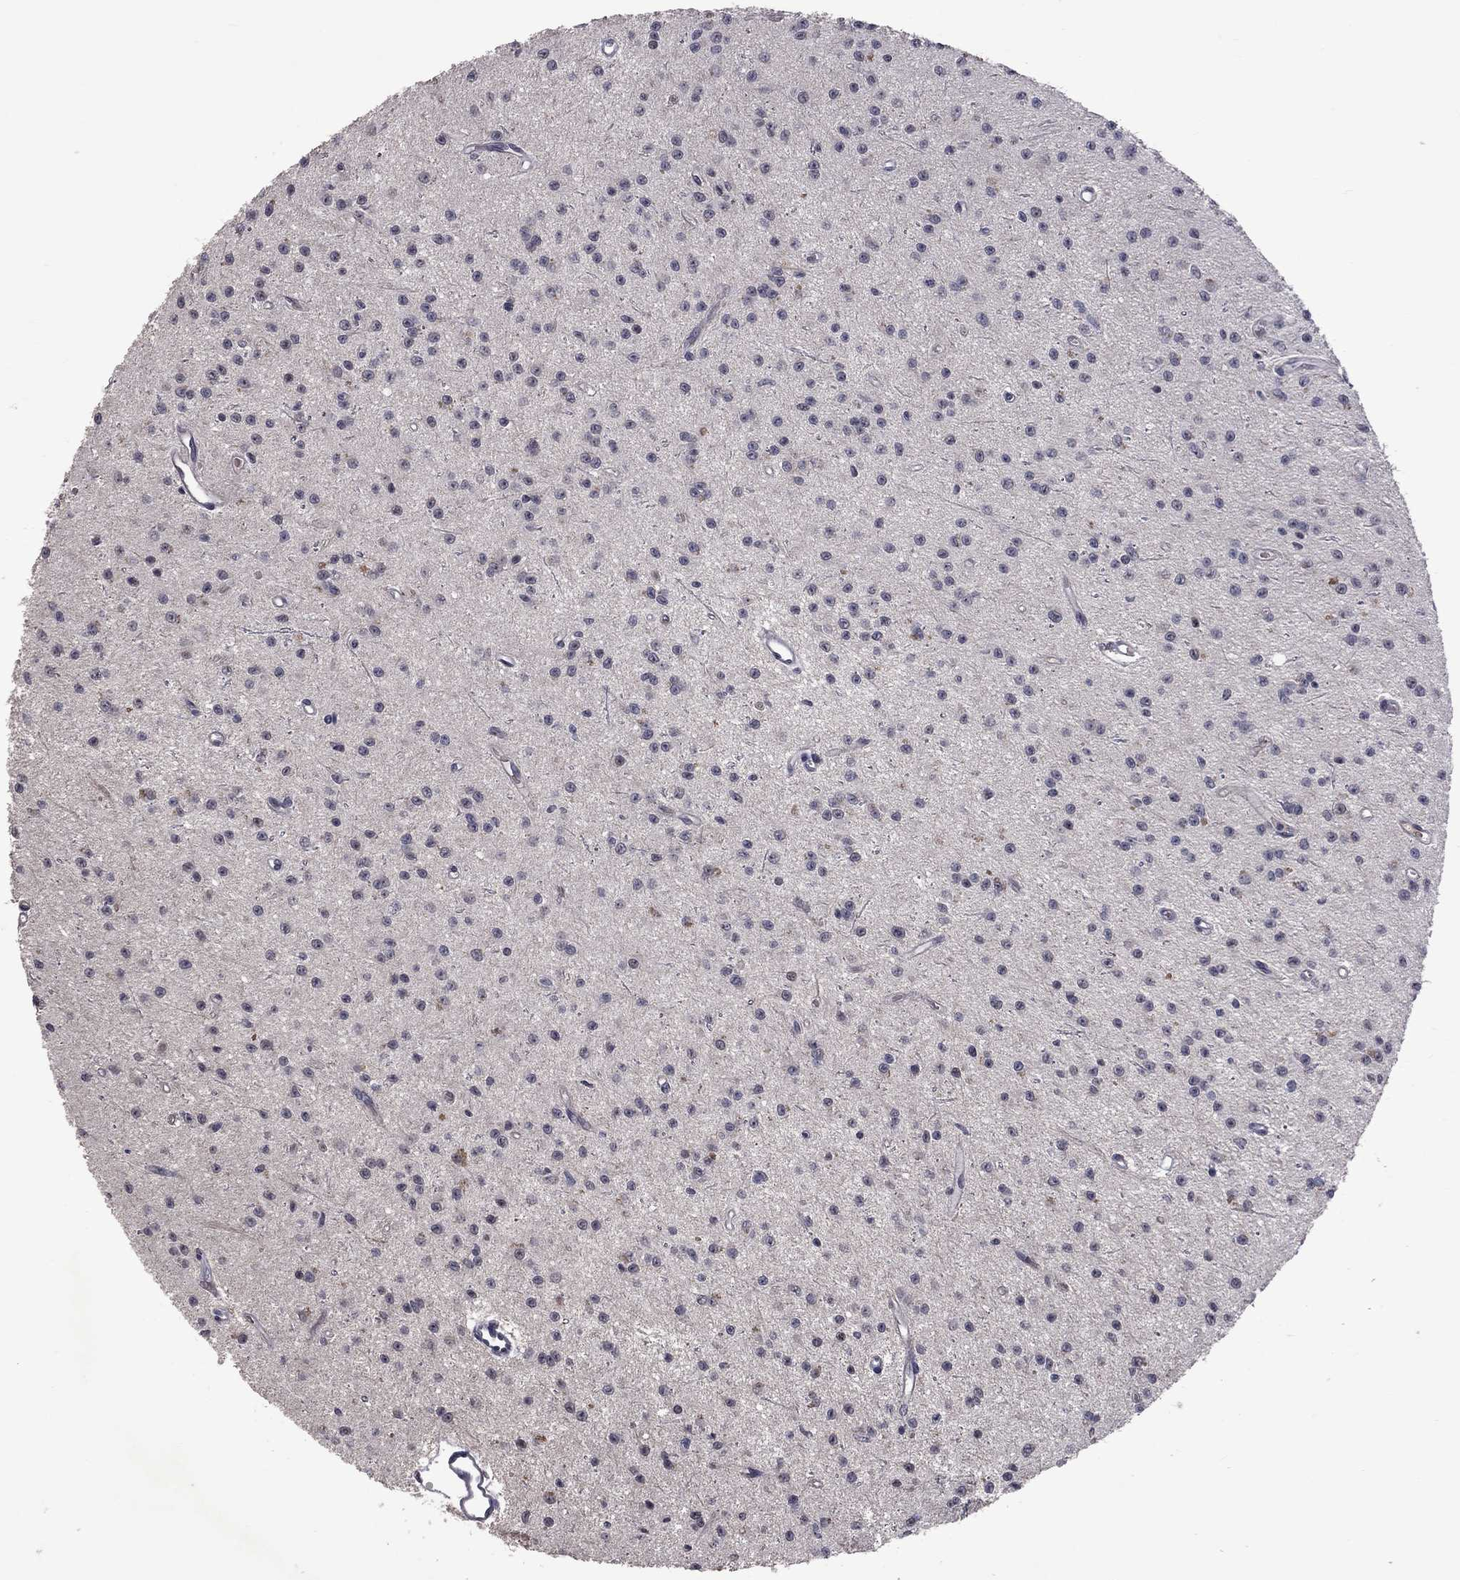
{"staining": {"intensity": "negative", "quantity": "none", "location": "none"}, "tissue": "glioma", "cell_type": "Tumor cells", "image_type": "cancer", "snomed": [{"axis": "morphology", "description": "Glioma, malignant, Low grade"}, {"axis": "topography", "description": "Brain"}], "caption": "The immunohistochemistry (IHC) histopathology image has no significant positivity in tumor cells of glioma tissue.", "gene": "DSG4", "patient": {"sex": "female", "age": 45}}